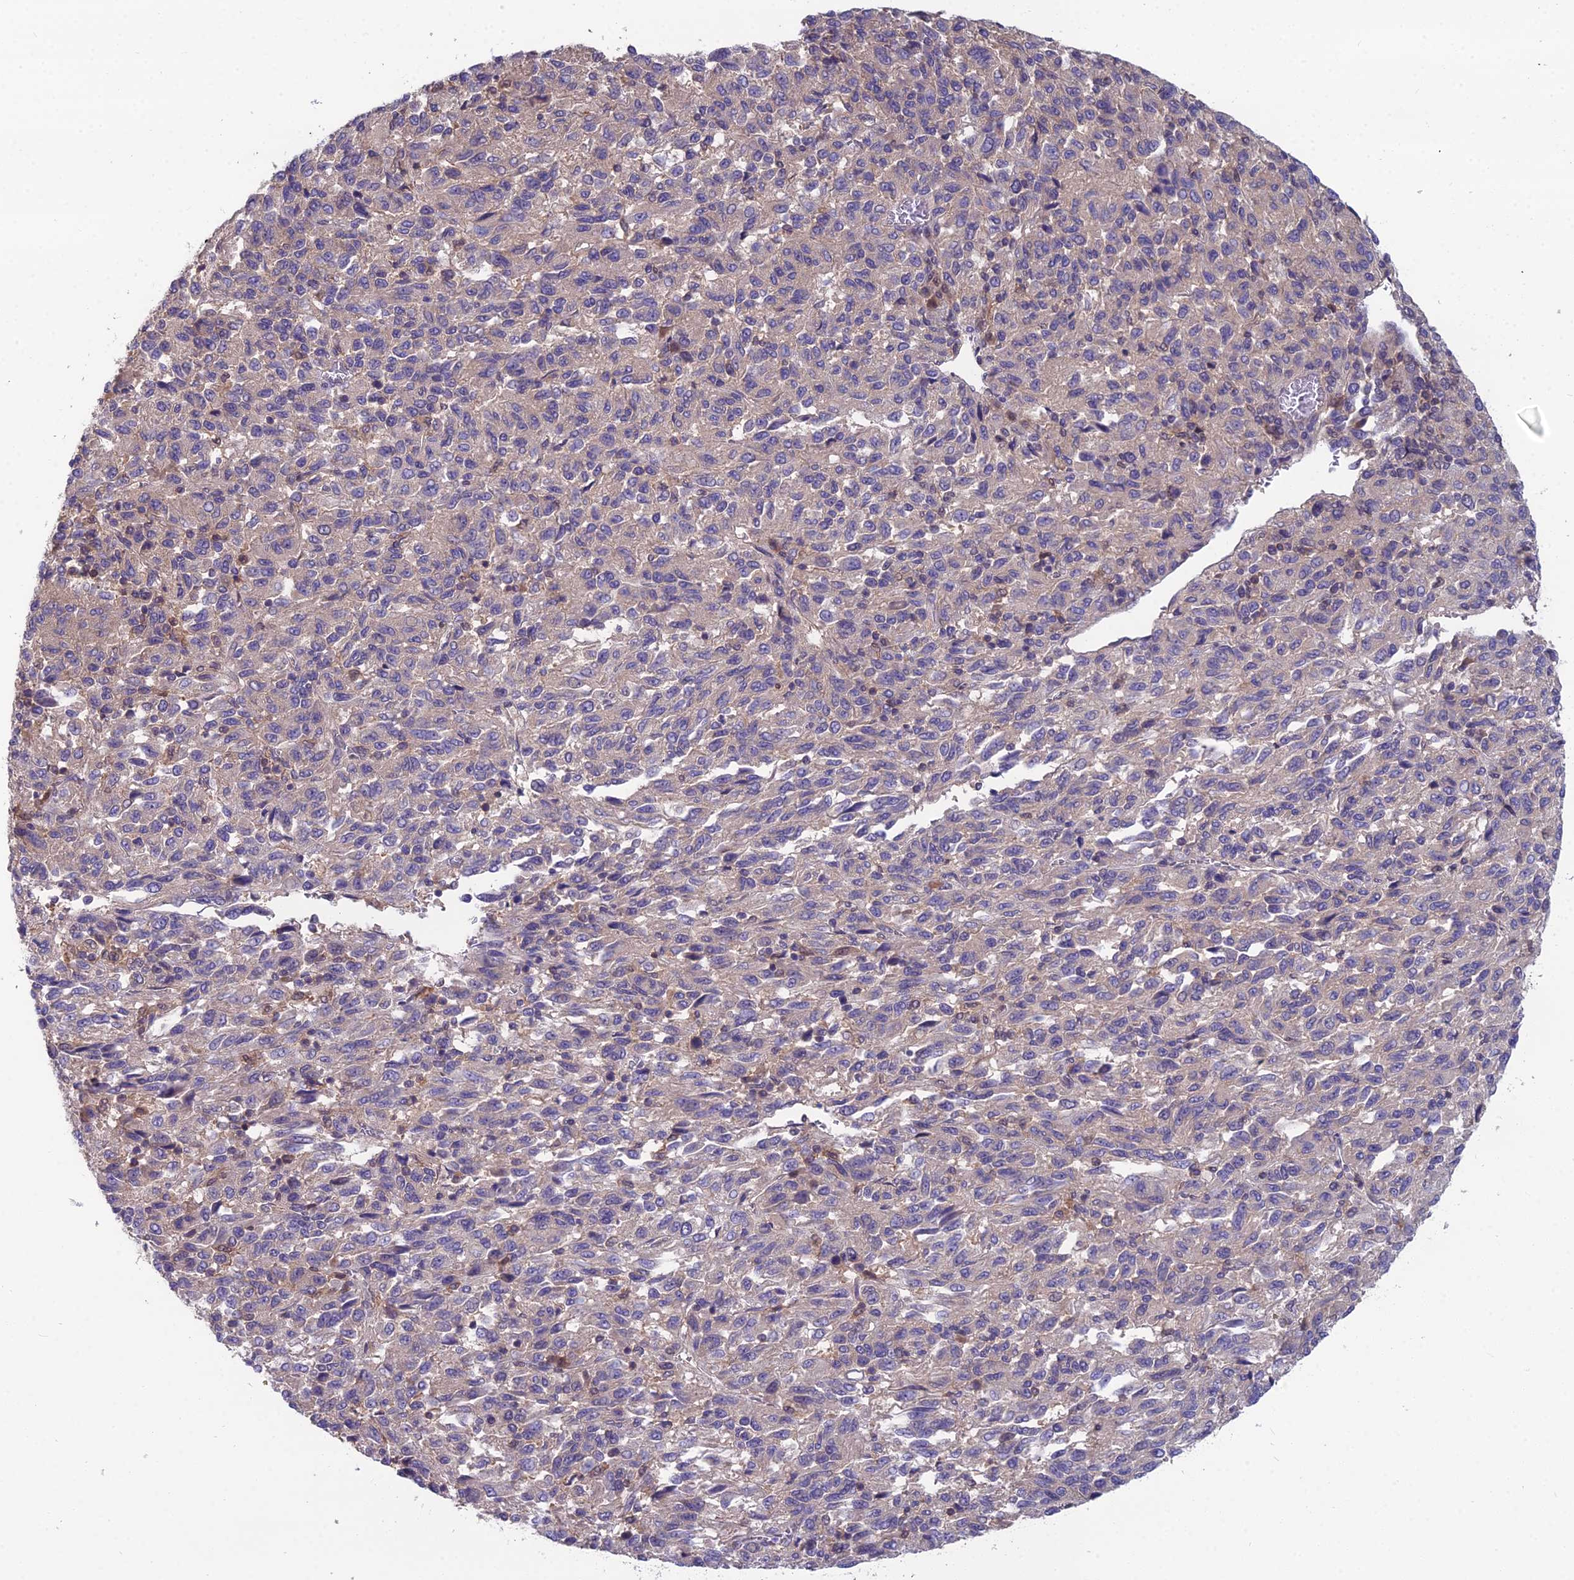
{"staining": {"intensity": "negative", "quantity": "none", "location": "none"}, "tissue": "melanoma", "cell_type": "Tumor cells", "image_type": "cancer", "snomed": [{"axis": "morphology", "description": "Malignant melanoma, Metastatic site"}, {"axis": "topography", "description": "Lung"}], "caption": "IHC micrograph of neoplastic tissue: malignant melanoma (metastatic site) stained with DAB (3,3'-diaminobenzidine) reveals no significant protein staining in tumor cells.", "gene": "MVD", "patient": {"sex": "male", "age": 64}}